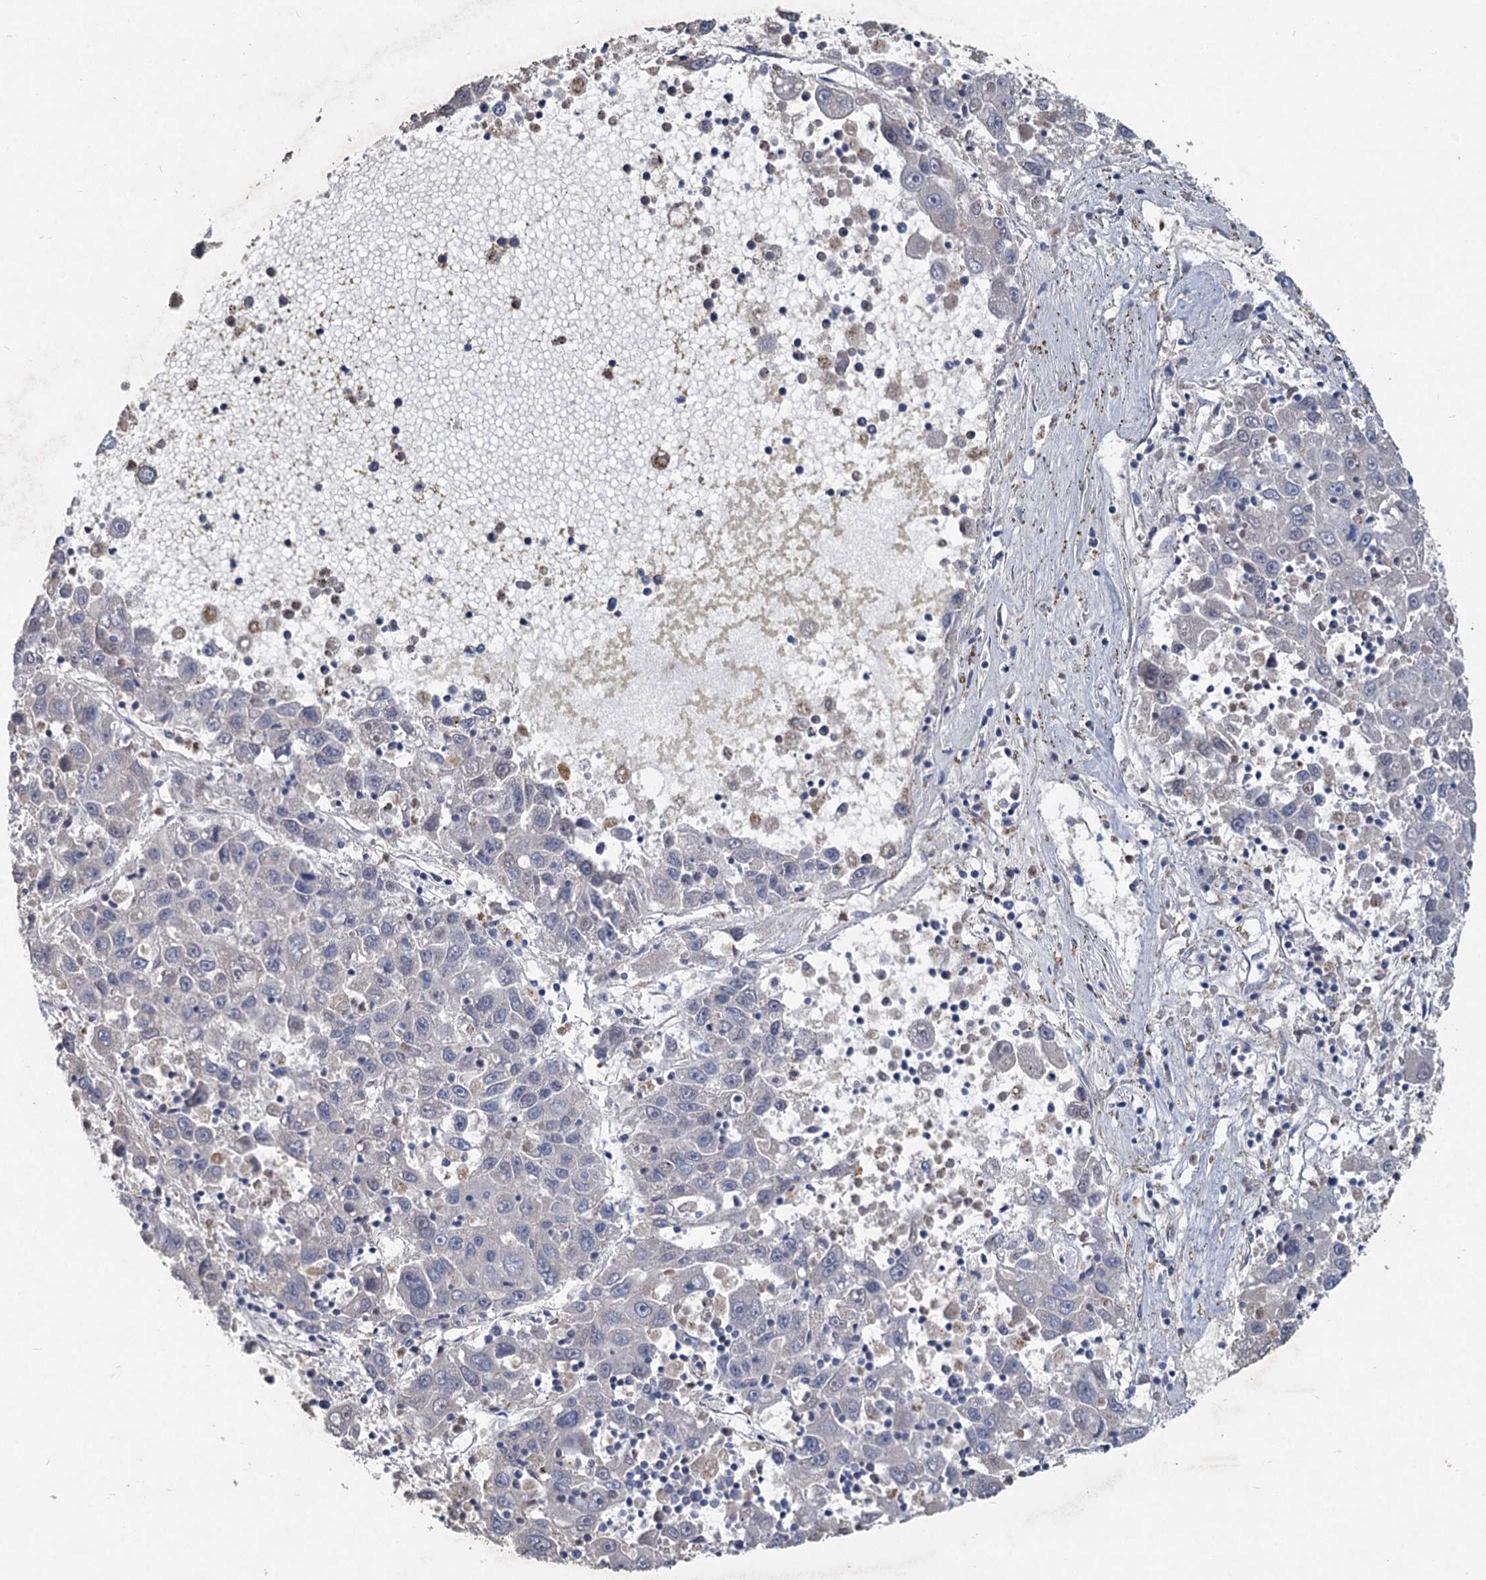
{"staining": {"intensity": "negative", "quantity": "none", "location": "none"}, "tissue": "liver cancer", "cell_type": "Tumor cells", "image_type": "cancer", "snomed": [{"axis": "morphology", "description": "Carcinoma, Hepatocellular, NOS"}, {"axis": "topography", "description": "Liver"}], "caption": "The histopathology image demonstrates no staining of tumor cells in hepatocellular carcinoma (liver).", "gene": "HES2", "patient": {"sex": "male", "age": 49}}